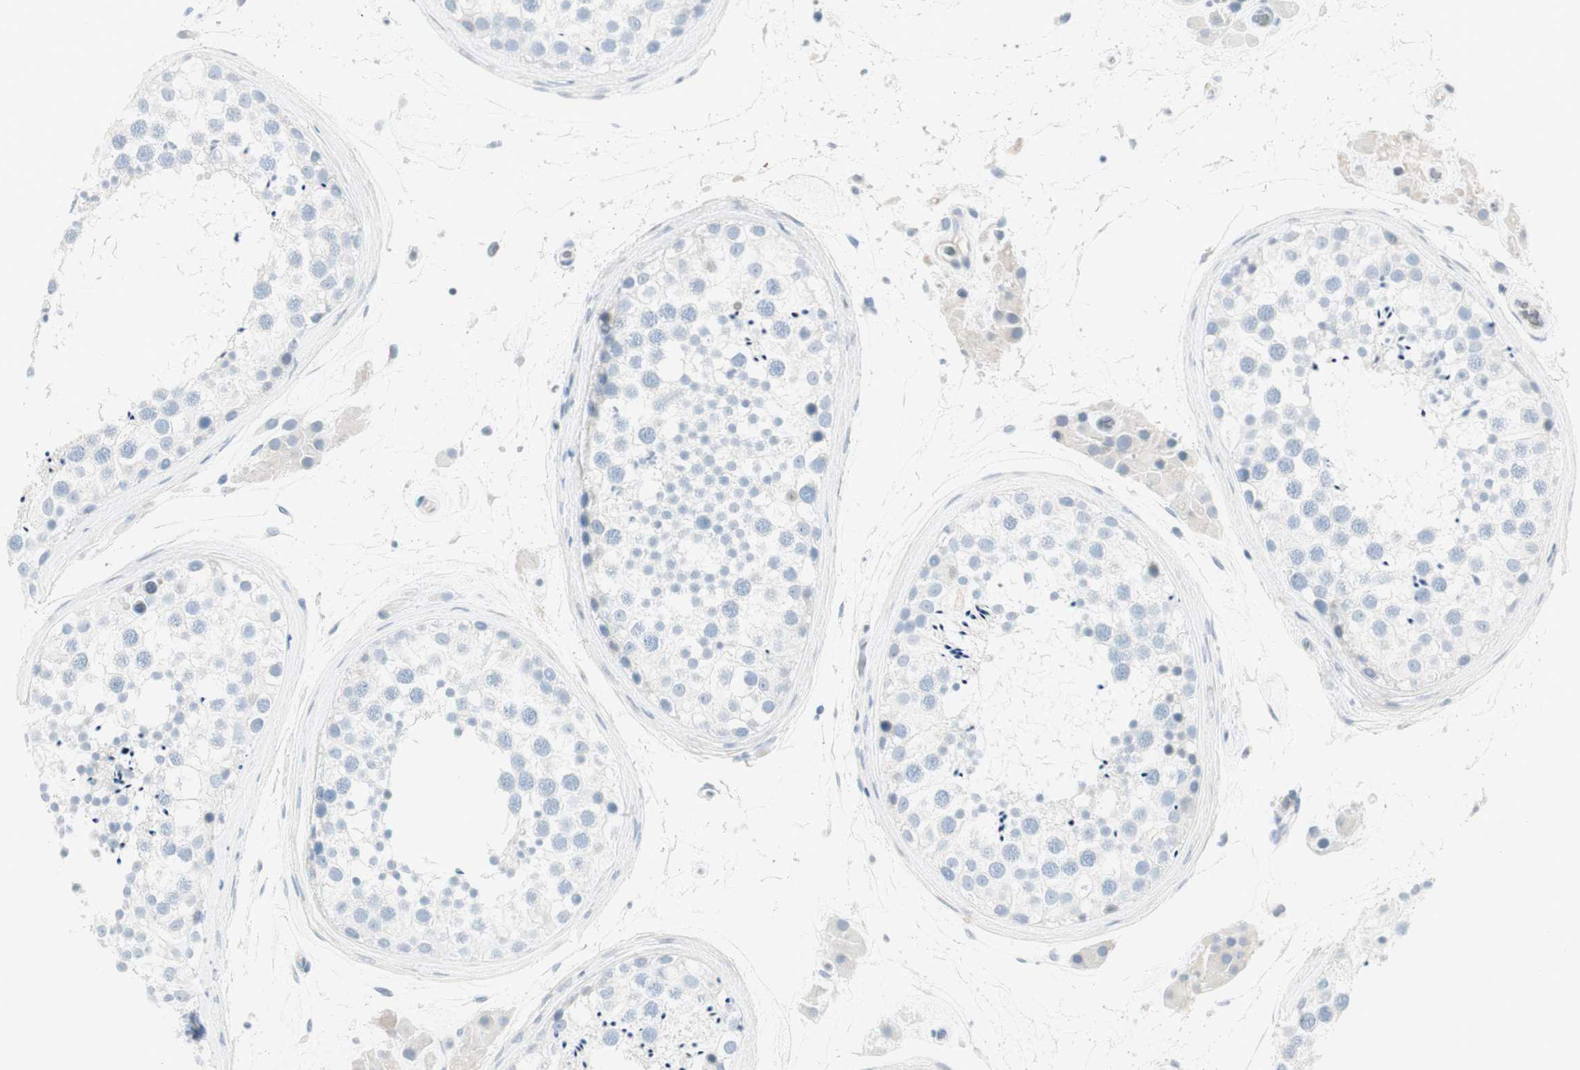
{"staining": {"intensity": "negative", "quantity": "none", "location": "none"}, "tissue": "testis", "cell_type": "Cells in seminiferous ducts", "image_type": "normal", "snomed": [{"axis": "morphology", "description": "Normal tissue, NOS"}, {"axis": "topography", "description": "Testis"}], "caption": "The IHC image has no significant expression in cells in seminiferous ducts of testis.", "gene": "CDHR5", "patient": {"sex": "male", "age": 46}}